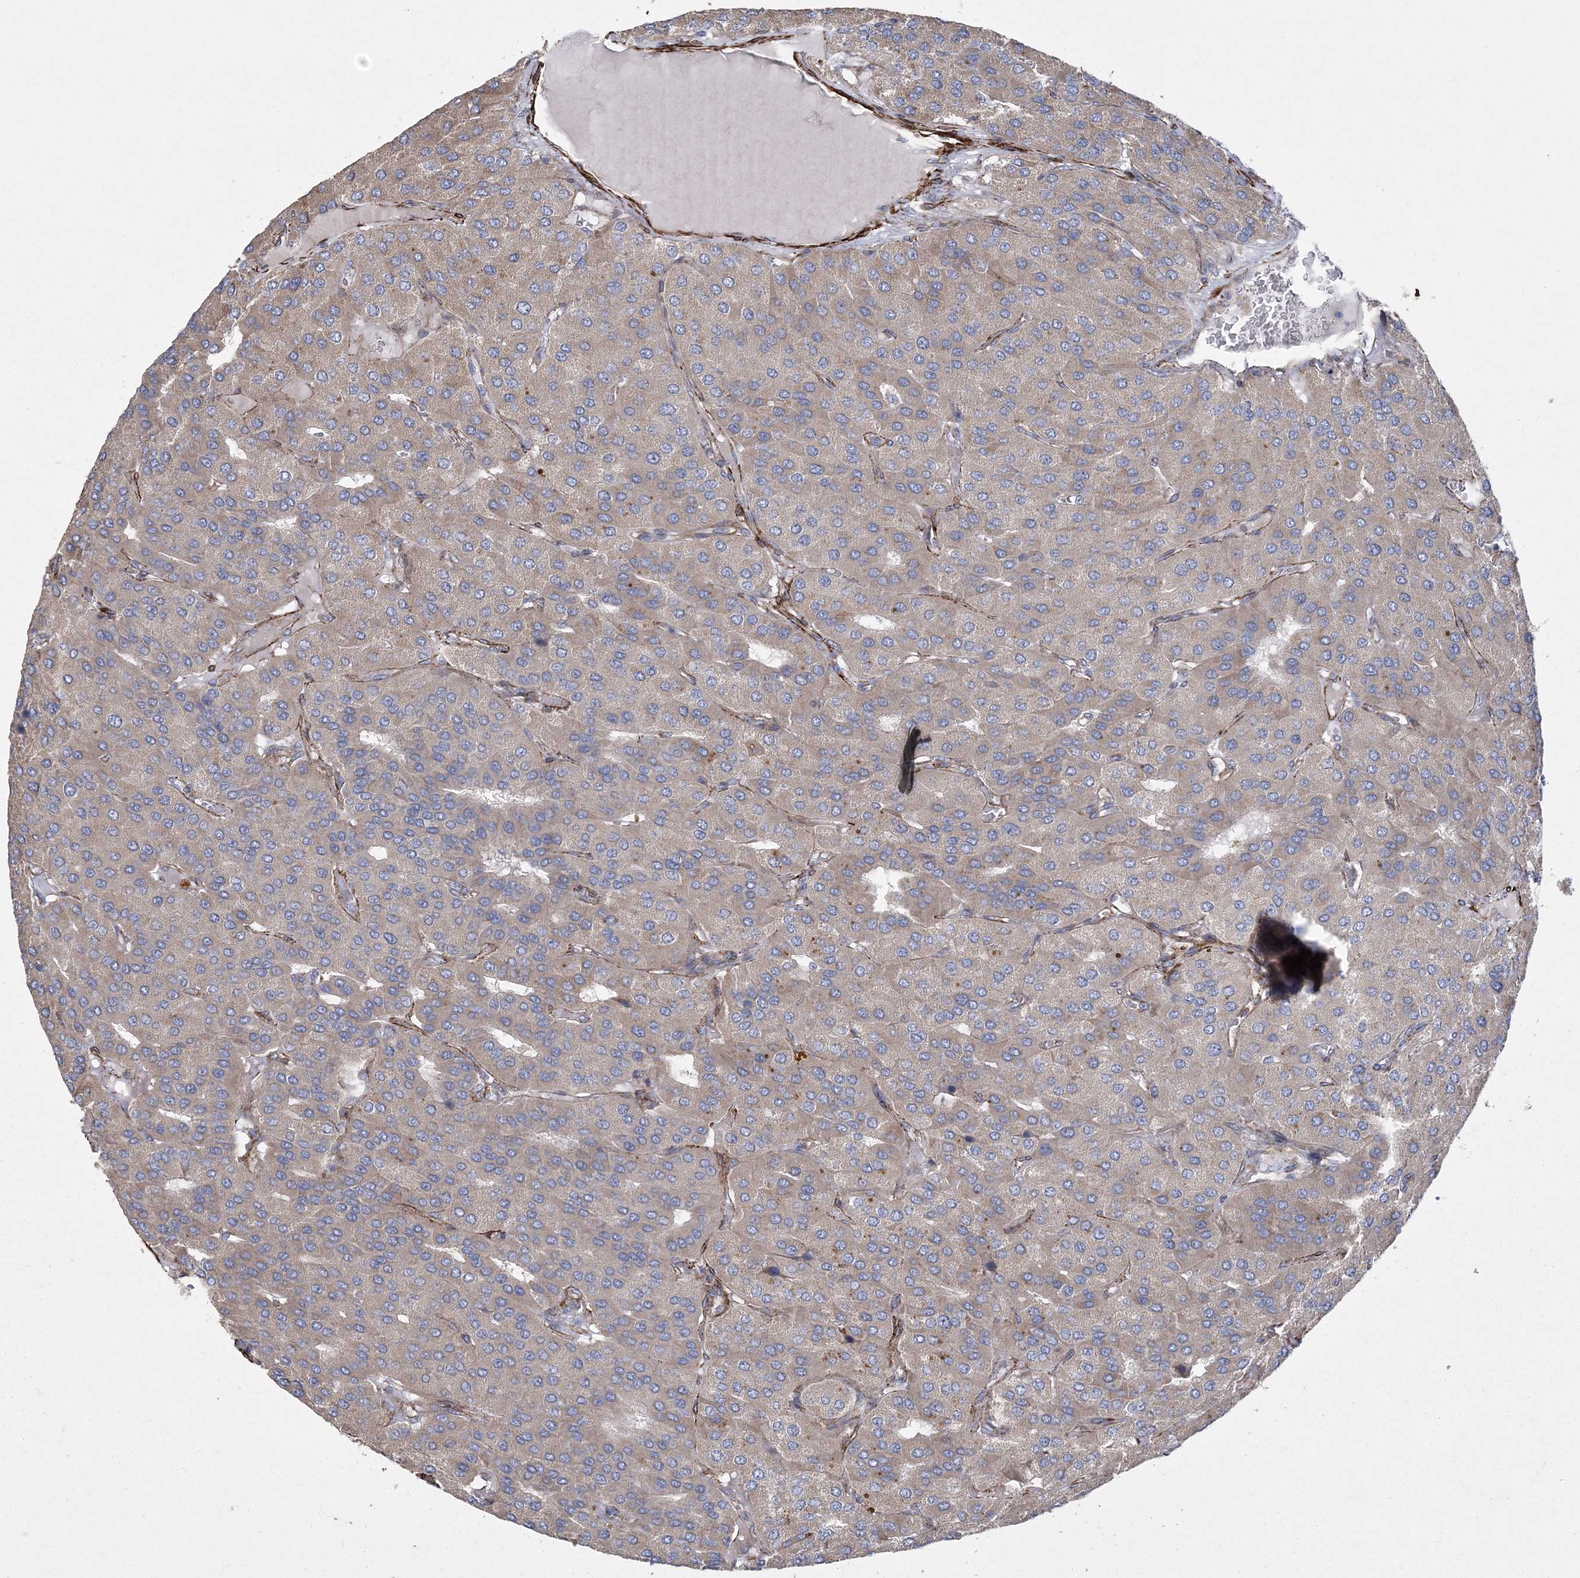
{"staining": {"intensity": "negative", "quantity": "none", "location": "none"}, "tissue": "parathyroid gland", "cell_type": "Glandular cells", "image_type": "normal", "snomed": [{"axis": "morphology", "description": "Normal tissue, NOS"}, {"axis": "morphology", "description": "Adenoma, NOS"}, {"axis": "topography", "description": "Parathyroid gland"}], "caption": "IHC image of unremarkable human parathyroid gland stained for a protein (brown), which displays no staining in glandular cells.", "gene": "ARSJ", "patient": {"sex": "female", "age": 86}}